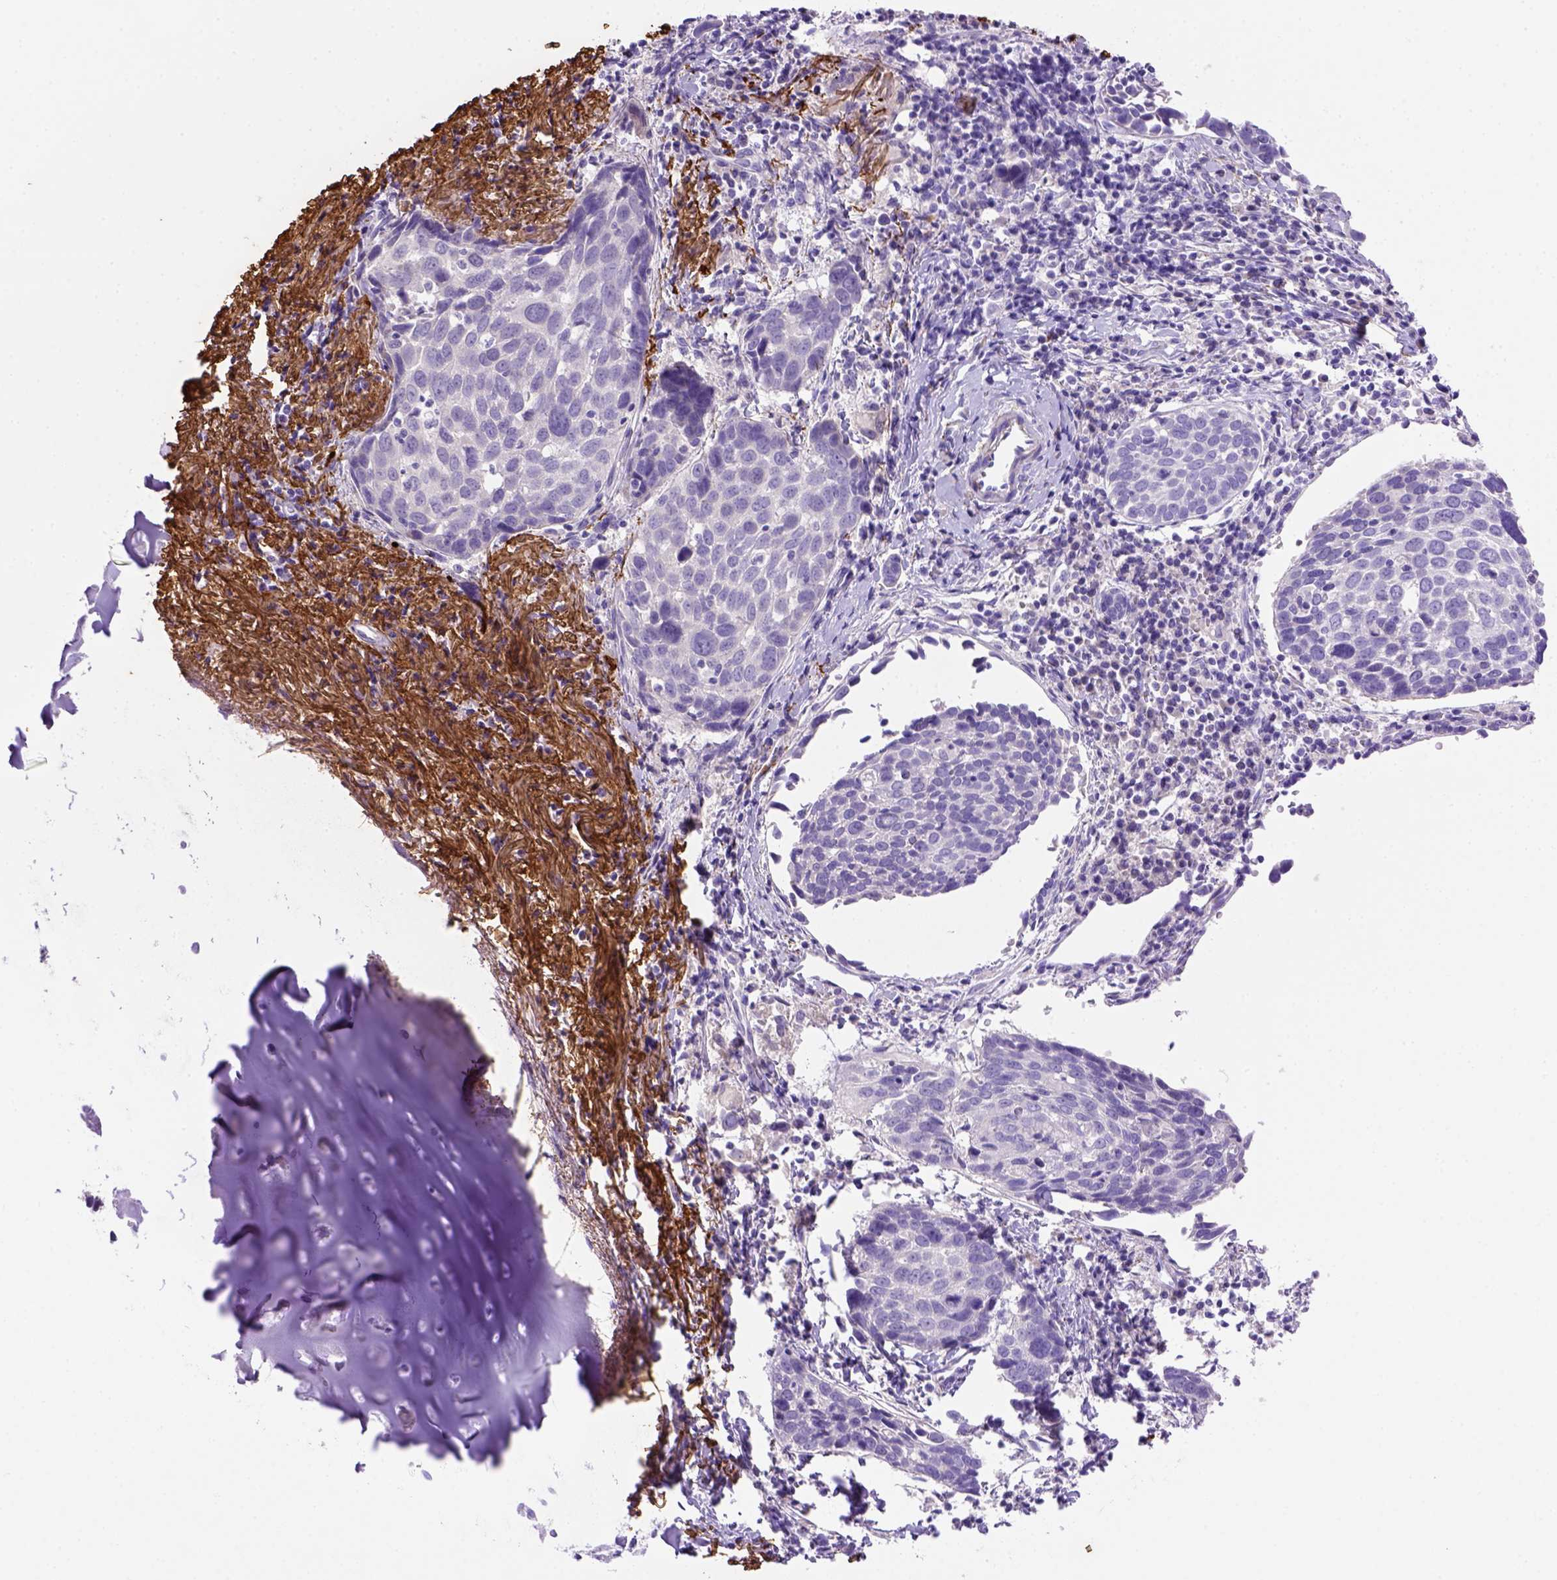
{"staining": {"intensity": "negative", "quantity": "none", "location": "none"}, "tissue": "lung cancer", "cell_type": "Tumor cells", "image_type": "cancer", "snomed": [{"axis": "morphology", "description": "Squamous cell carcinoma, NOS"}, {"axis": "topography", "description": "Lung"}], "caption": "The image displays no significant expression in tumor cells of lung cancer (squamous cell carcinoma).", "gene": "SIRPD", "patient": {"sex": "male", "age": 57}}